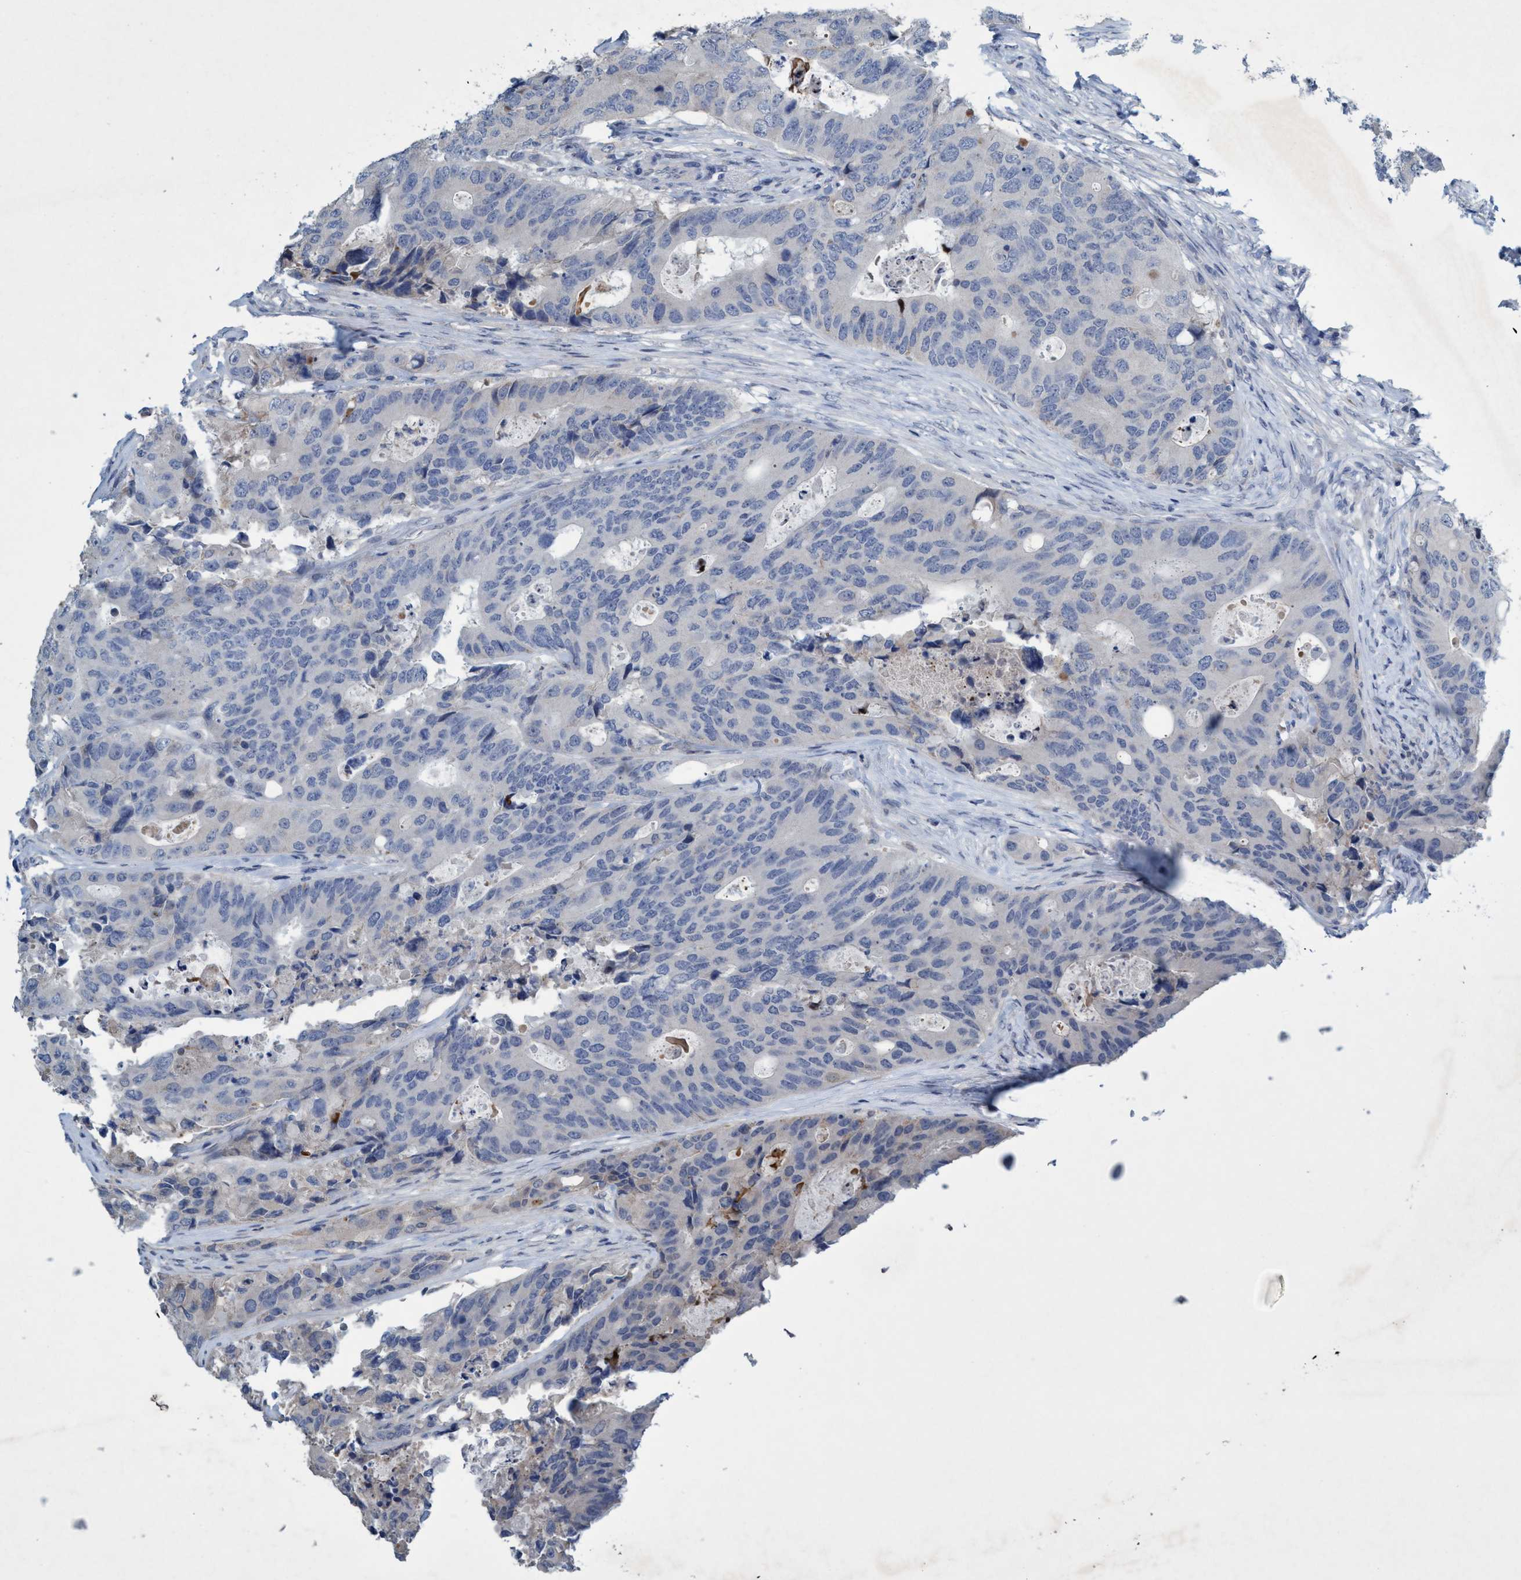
{"staining": {"intensity": "negative", "quantity": "none", "location": "none"}, "tissue": "colorectal cancer", "cell_type": "Tumor cells", "image_type": "cancer", "snomed": [{"axis": "morphology", "description": "Adenocarcinoma, NOS"}, {"axis": "topography", "description": "Colon"}], "caption": "Immunohistochemical staining of colorectal adenocarcinoma reveals no significant positivity in tumor cells. The staining is performed using DAB brown chromogen with nuclei counter-stained in using hematoxylin.", "gene": "RNF208", "patient": {"sex": "male", "age": 71}}